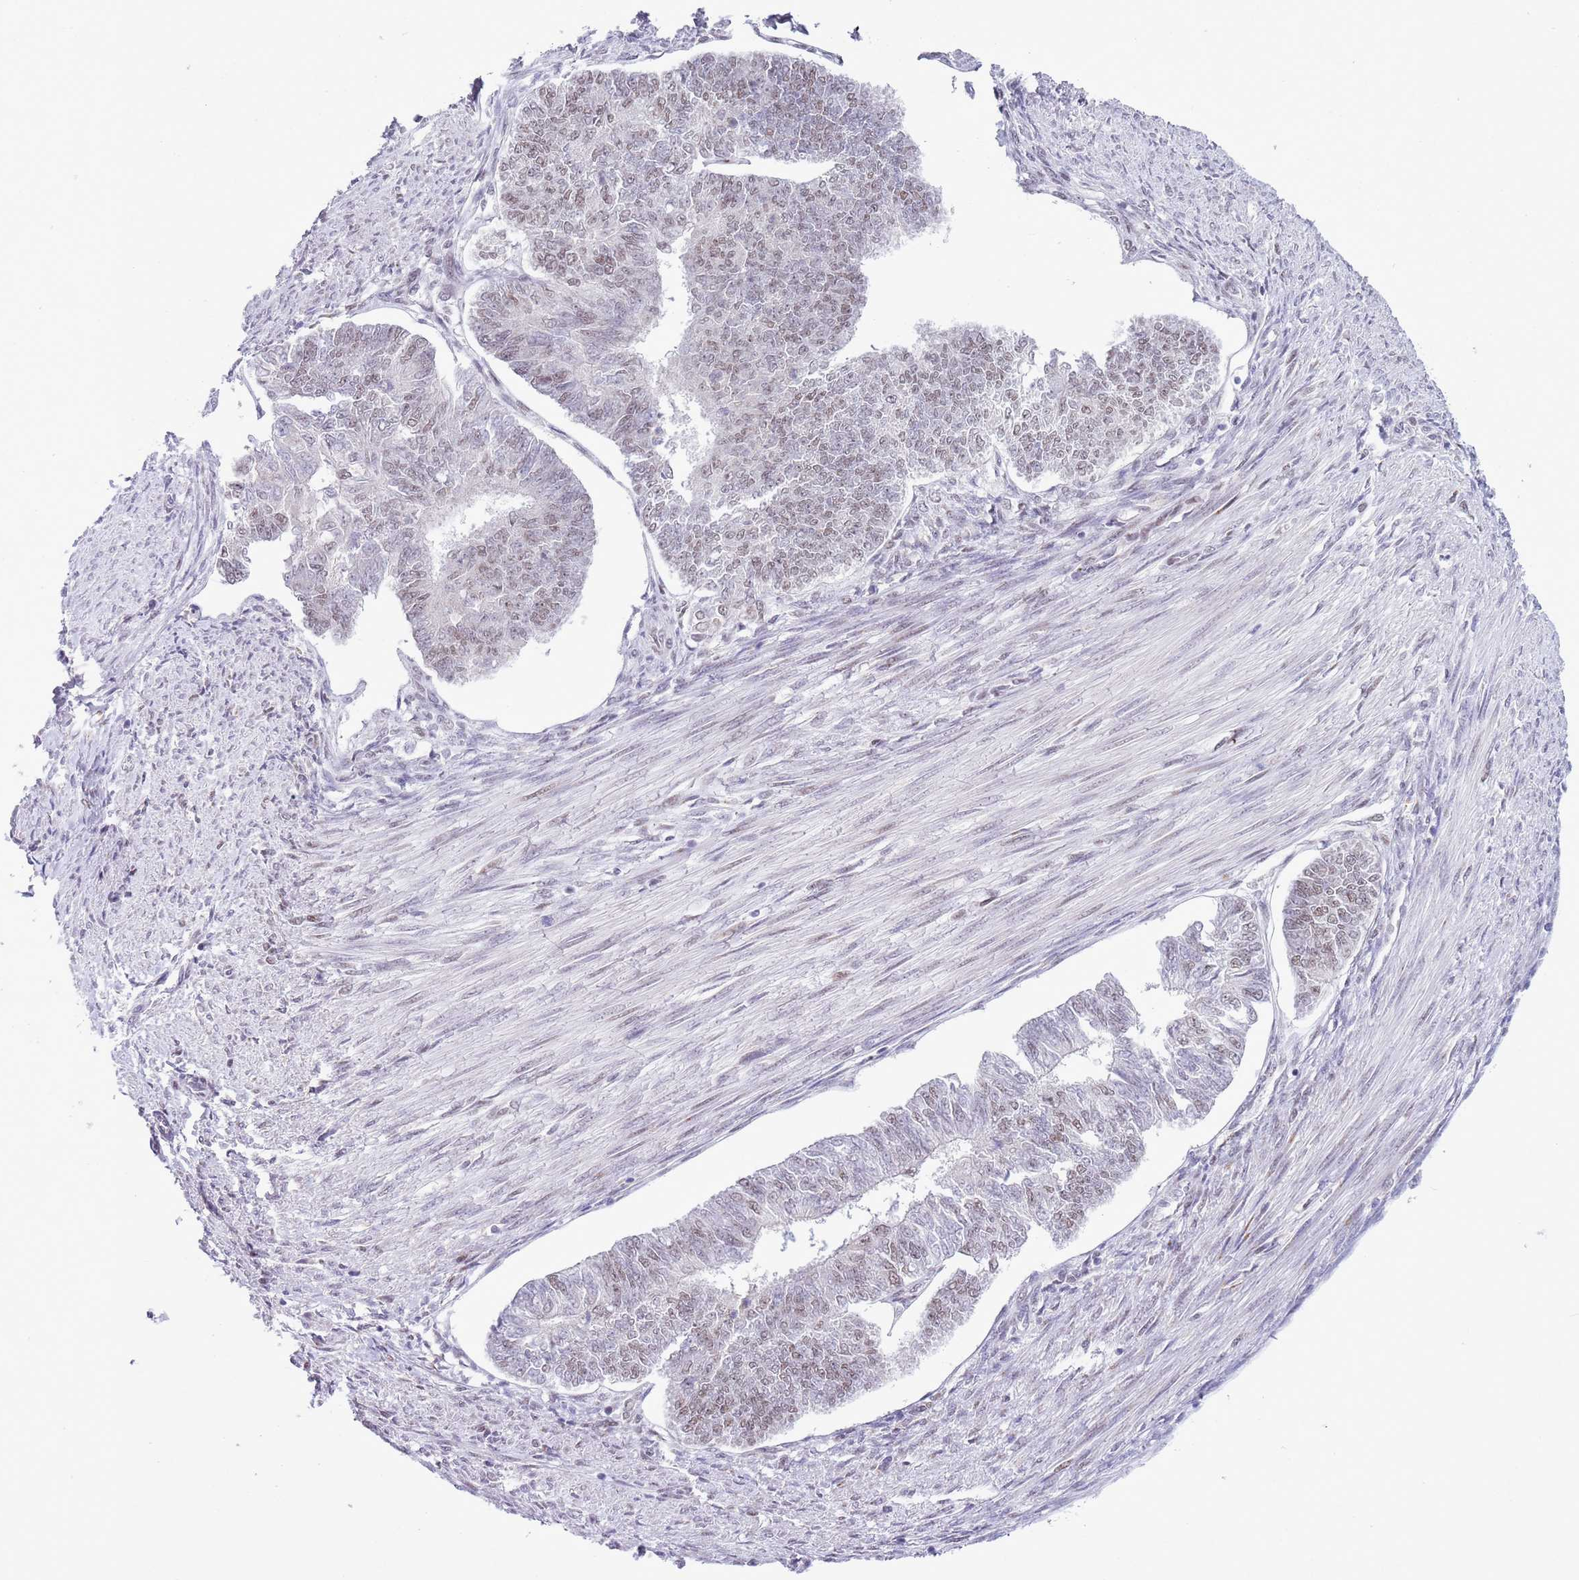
{"staining": {"intensity": "weak", "quantity": "25%-75%", "location": "nuclear"}, "tissue": "endometrial cancer", "cell_type": "Tumor cells", "image_type": "cancer", "snomed": [{"axis": "morphology", "description": "Adenocarcinoma, NOS"}, {"axis": "topography", "description": "Endometrium"}], "caption": "Endometrial cancer (adenocarcinoma) tissue displays weak nuclear positivity in about 25%-75% of tumor cells", "gene": "ZNF576", "patient": {"sex": "female", "age": 32}}